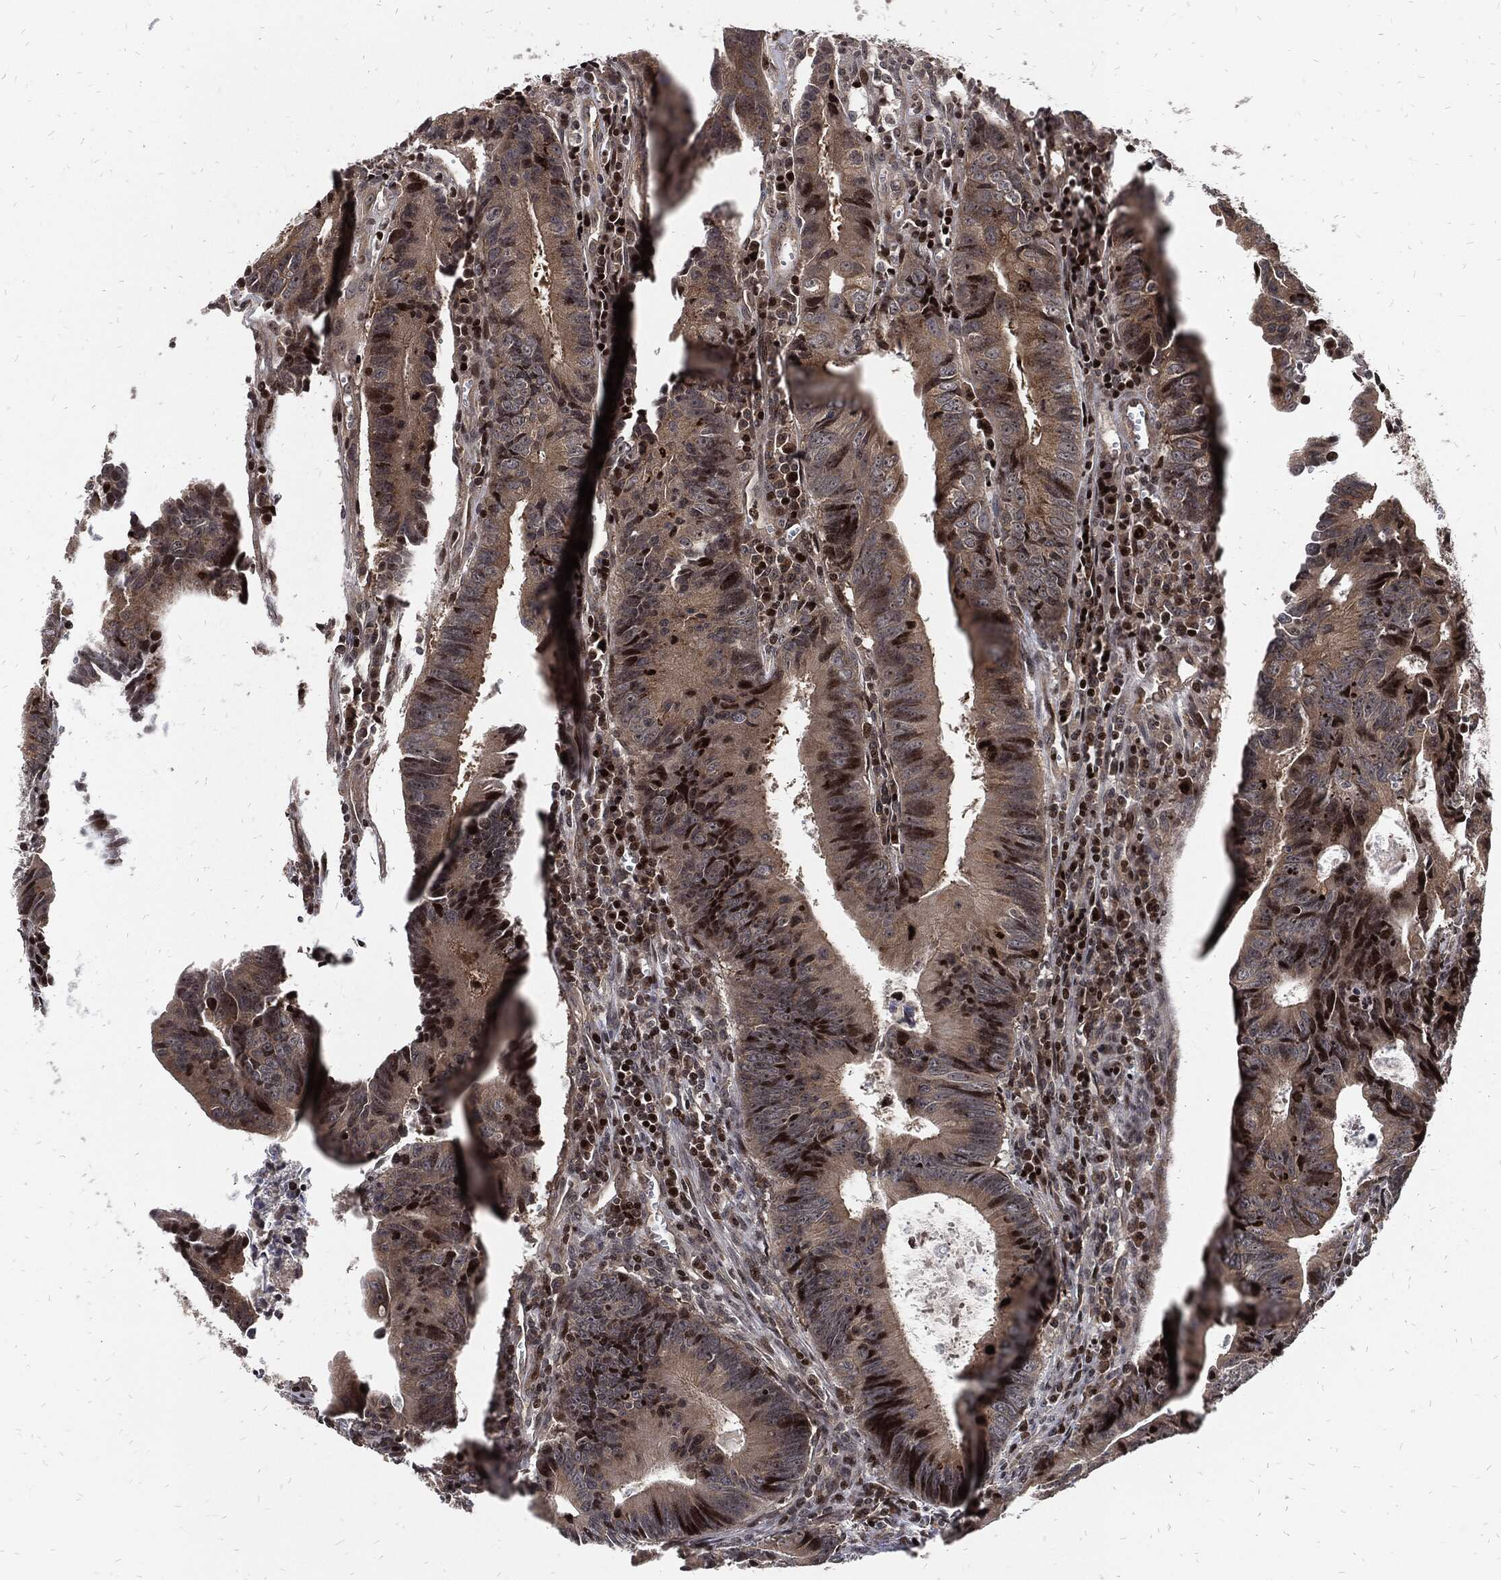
{"staining": {"intensity": "strong", "quantity": "25%-75%", "location": "nuclear"}, "tissue": "colorectal cancer", "cell_type": "Tumor cells", "image_type": "cancer", "snomed": [{"axis": "morphology", "description": "Adenocarcinoma, NOS"}, {"axis": "topography", "description": "Colon"}], "caption": "This histopathology image demonstrates immunohistochemistry staining of human adenocarcinoma (colorectal), with high strong nuclear staining in approximately 25%-75% of tumor cells.", "gene": "ZNF775", "patient": {"sex": "female", "age": 87}}